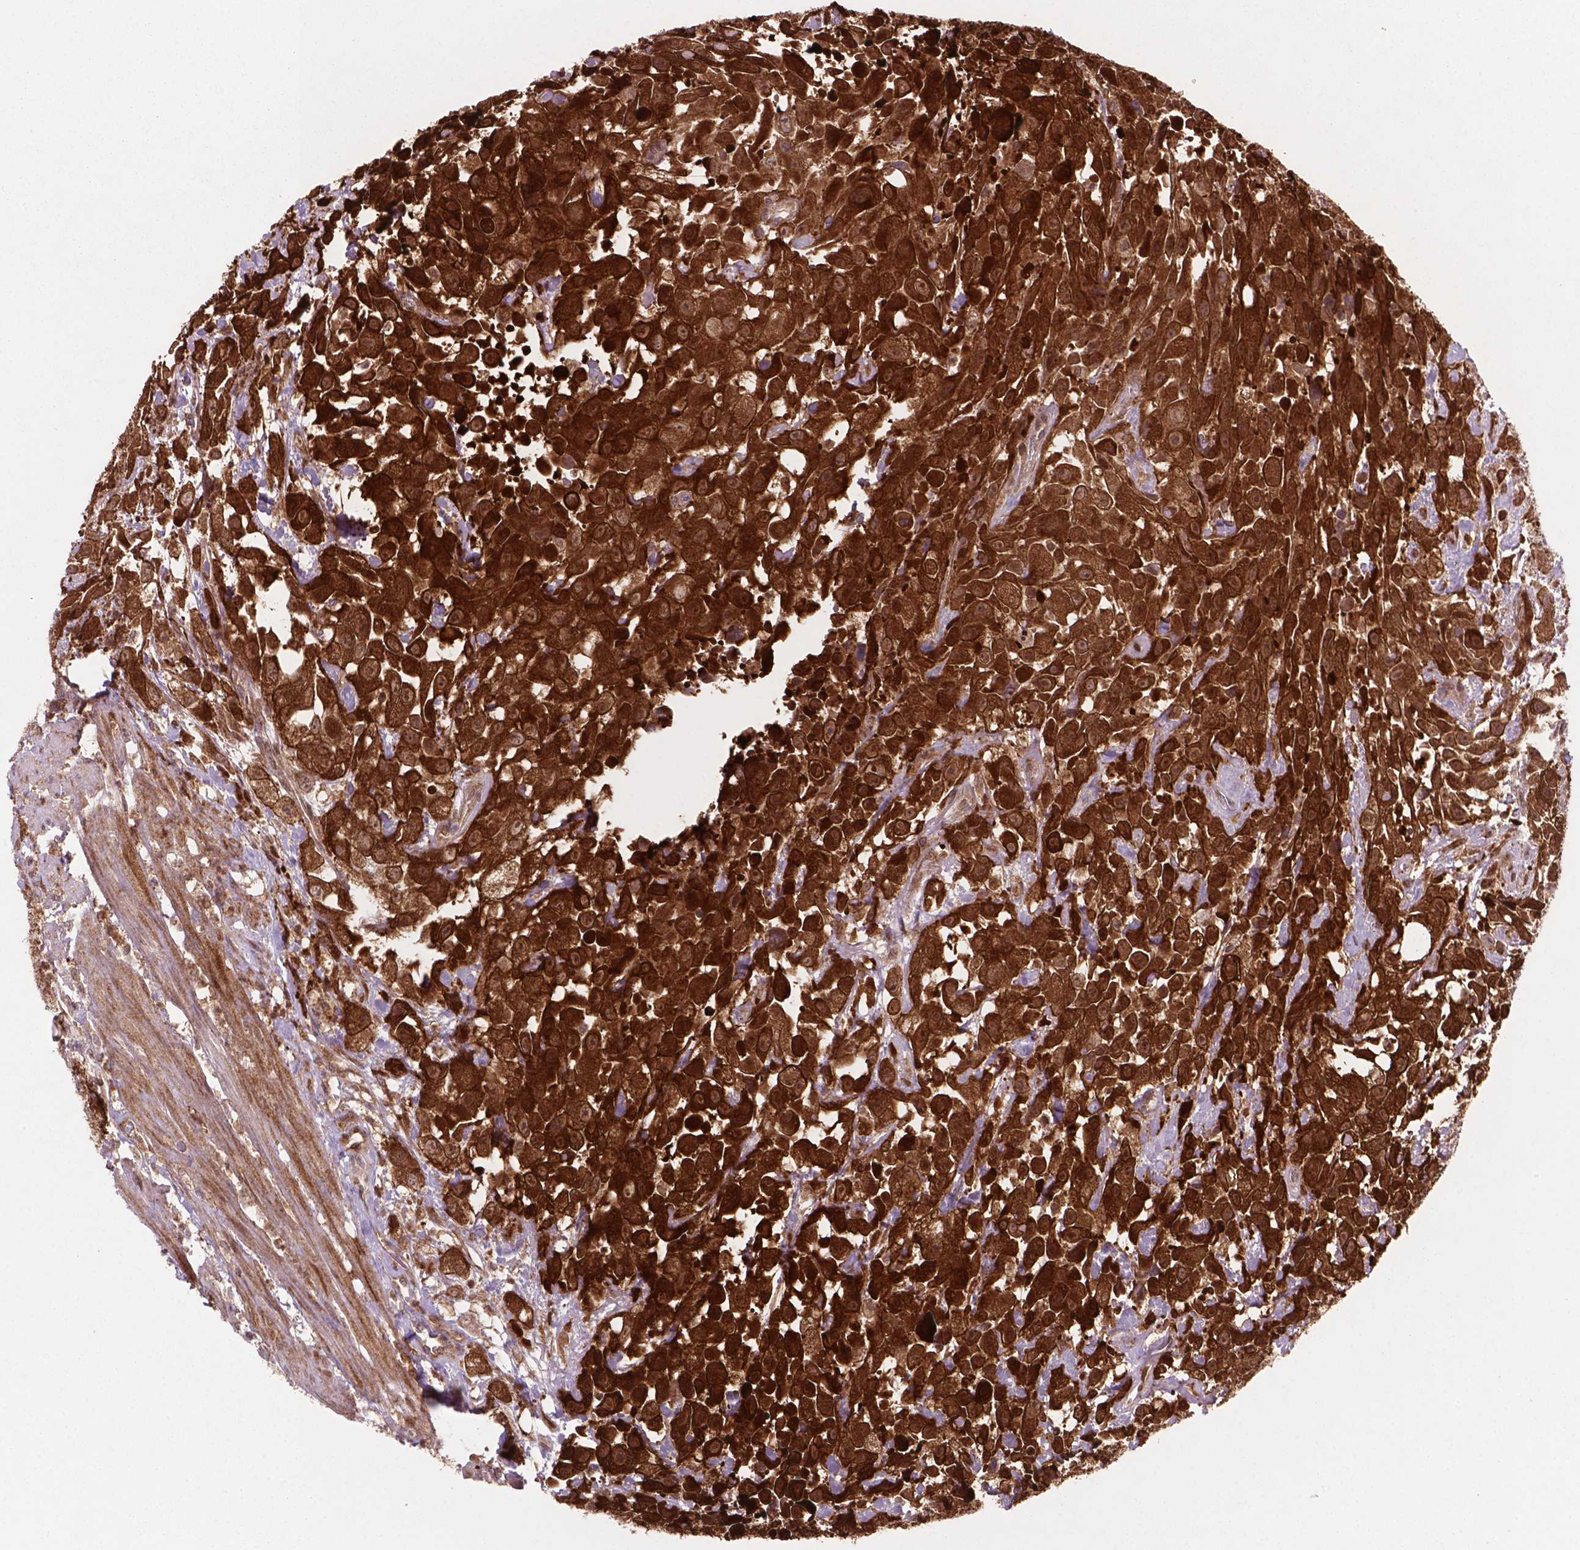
{"staining": {"intensity": "strong", "quantity": ">75%", "location": "cytoplasmic/membranous"}, "tissue": "urothelial cancer", "cell_type": "Tumor cells", "image_type": "cancer", "snomed": [{"axis": "morphology", "description": "Urothelial carcinoma, High grade"}, {"axis": "topography", "description": "Urinary bladder"}], "caption": "Protein expression analysis of urothelial cancer reveals strong cytoplasmic/membranous positivity in about >75% of tumor cells. (Brightfield microscopy of DAB IHC at high magnification).", "gene": "LDHA", "patient": {"sex": "male", "age": 79}}